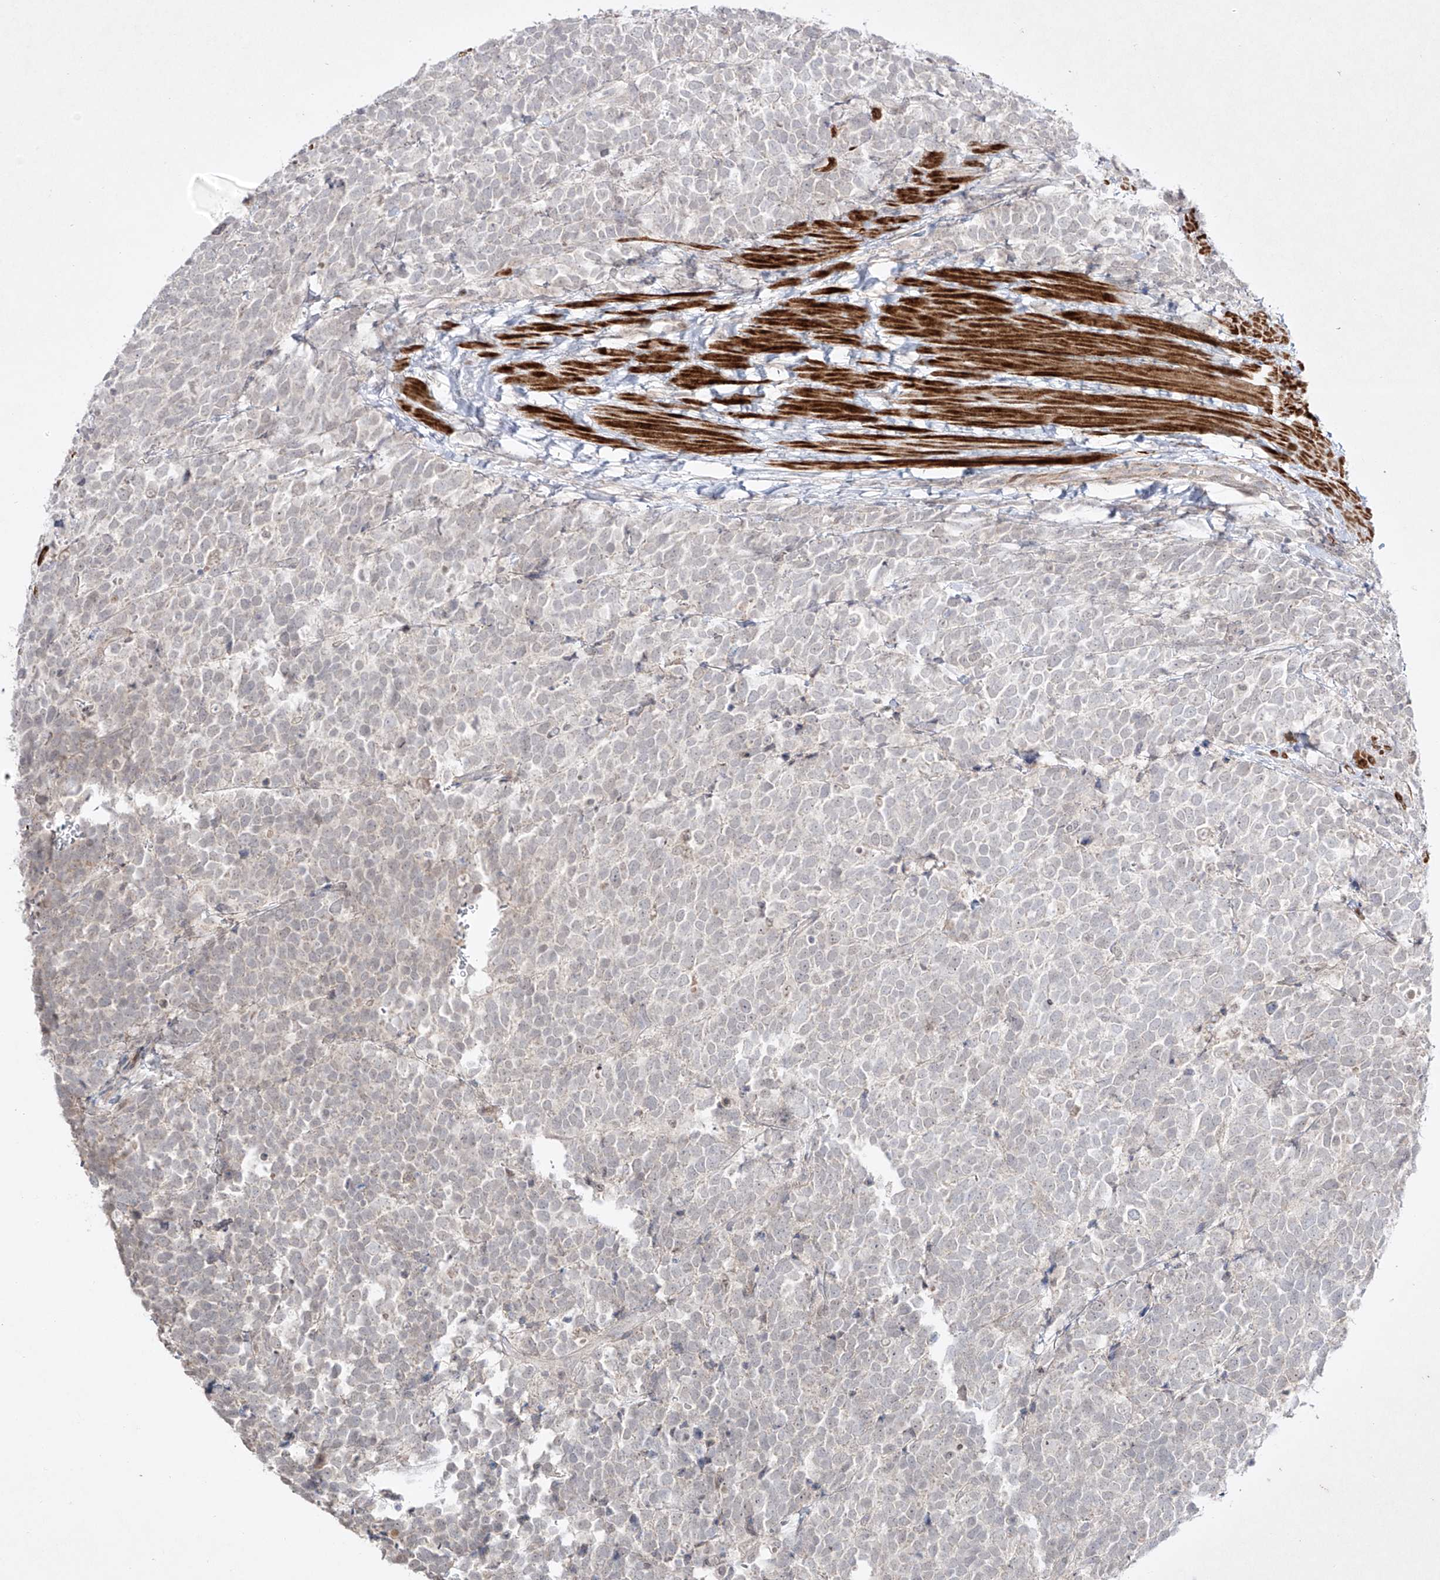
{"staining": {"intensity": "negative", "quantity": "none", "location": "none"}, "tissue": "urothelial cancer", "cell_type": "Tumor cells", "image_type": "cancer", "snomed": [{"axis": "morphology", "description": "Urothelial carcinoma, High grade"}, {"axis": "topography", "description": "Urinary bladder"}], "caption": "Histopathology image shows no significant protein positivity in tumor cells of urothelial carcinoma (high-grade). The staining was performed using DAB (3,3'-diaminobenzidine) to visualize the protein expression in brown, while the nuclei were stained in blue with hematoxylin (Magnification: 20x).", "gene": "KDM1B", "patient": {"sex": "female", "age": 82}}